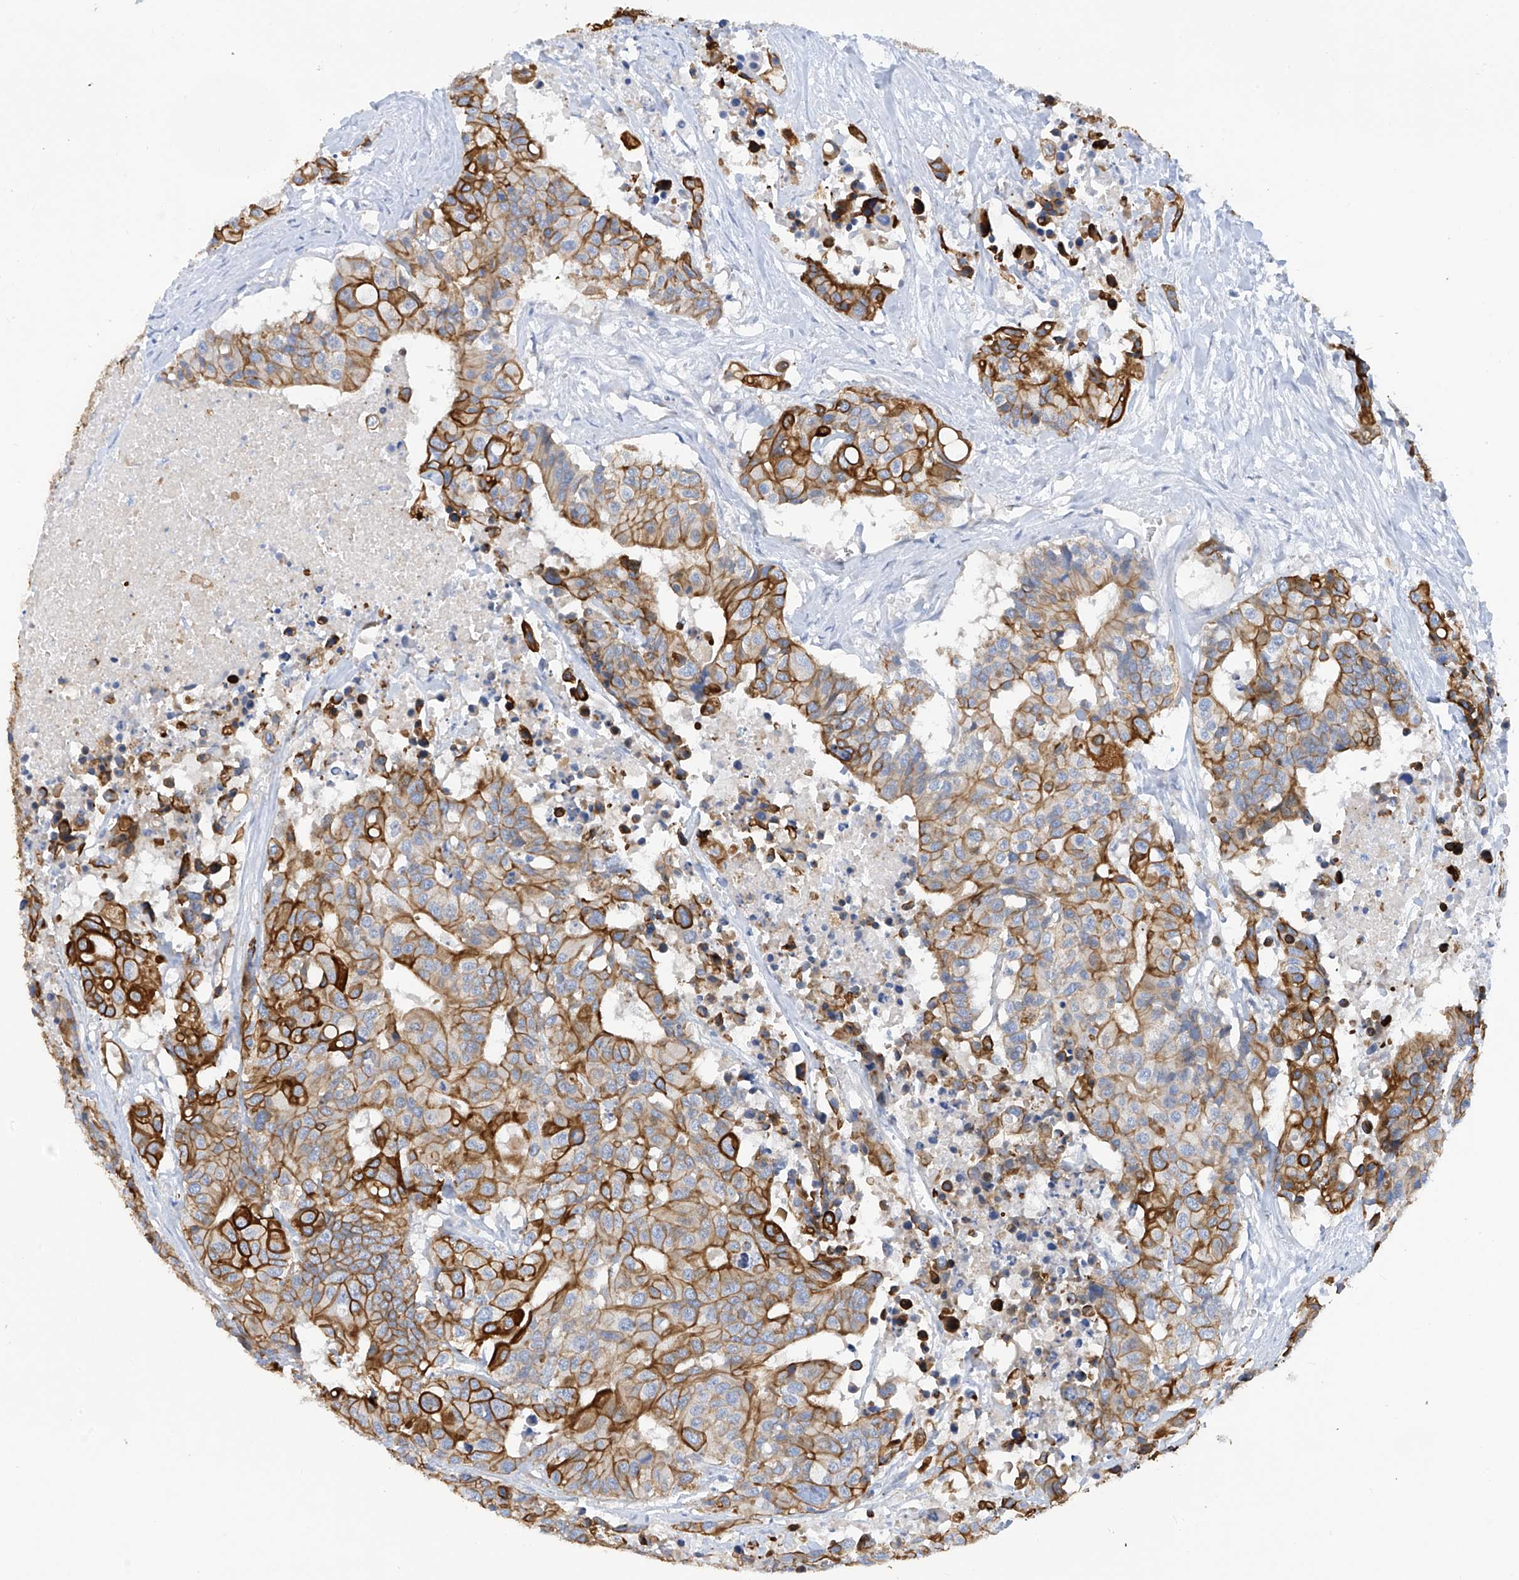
{"staining": {"intensity": "strong", "quantity": "25%-75%", "location": "cytoplasmic/membranous"}, "tissue": "colorectal cancer", "cell_type": "Tumor cells", "image_type": "cancer", "snomed": [{"axis": "morphology", "description": "Adenocarcinoma, NOS"}, {"axis": "topography", "description": "Colon"}], "caption": "Protein staining of colorectal cancer (adenocarcinoma) tissue displays strong cytoplasmic/membranous staining in about 25%-75% of tumor cells.", "gene": "PIK3C2B", "patient": {"sex": "male", "age": 77}}